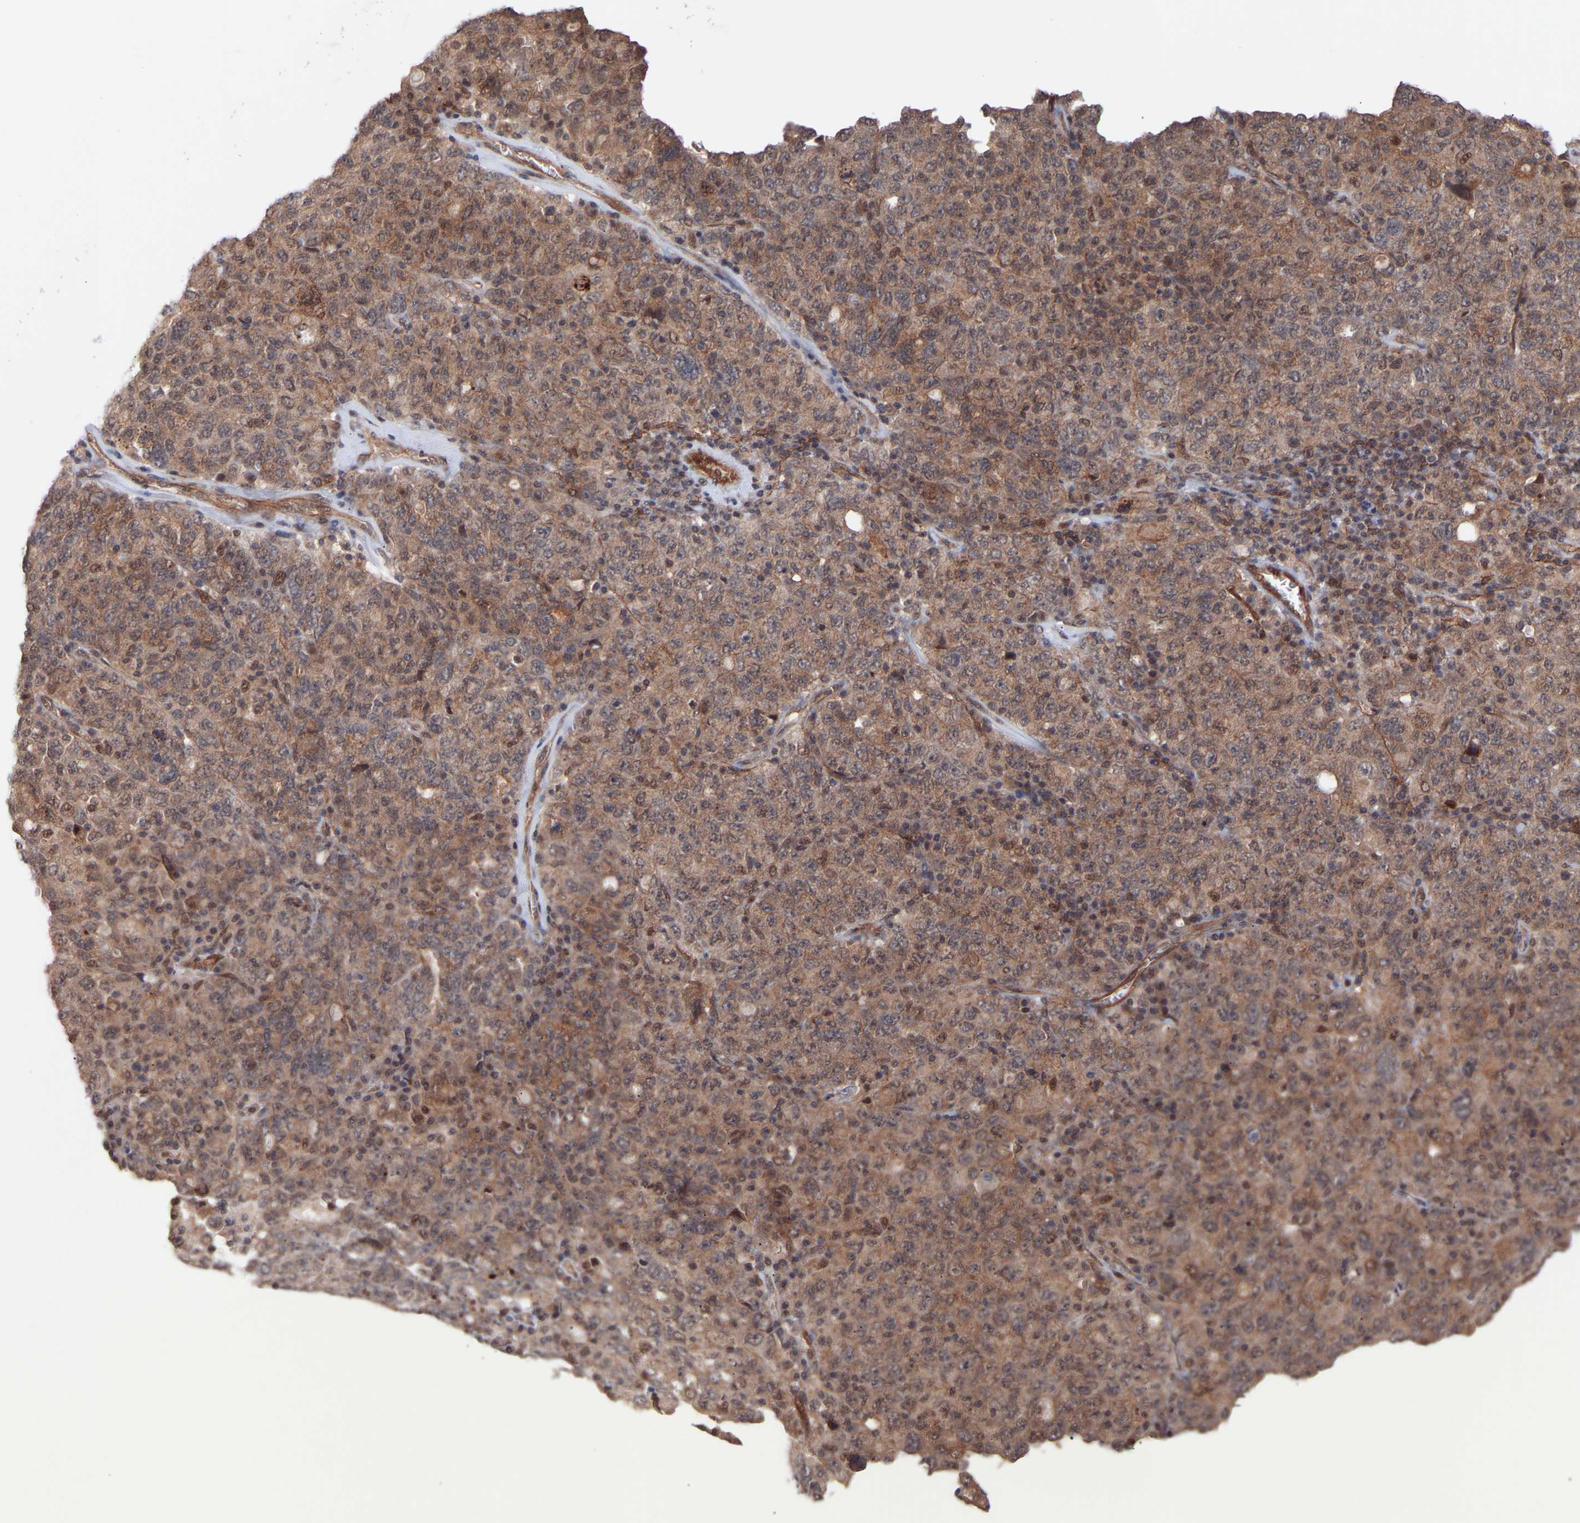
{"staining": {"intensity": "moderate", "quantity": ">75%", "location": "cytoplasmic/membranous"}, "tissue": "ovarian cancer", "cell_type": "Tumor cells", "image_type": "cancer", "snomed": [{"axis": "morphology", "description": "Carcinoma, endometroid"}, {"axis": "topography", "description": "Ovary"}], "caption": "This image reveals immunohistochemistry staining of human ovarian endometroid carcinoma, with medium moderate cytoplasmic/membranous expression in about >75% of tumor cells.", "gene": "PDLIM5", "patient": {"sex": "female", "age": 62}}